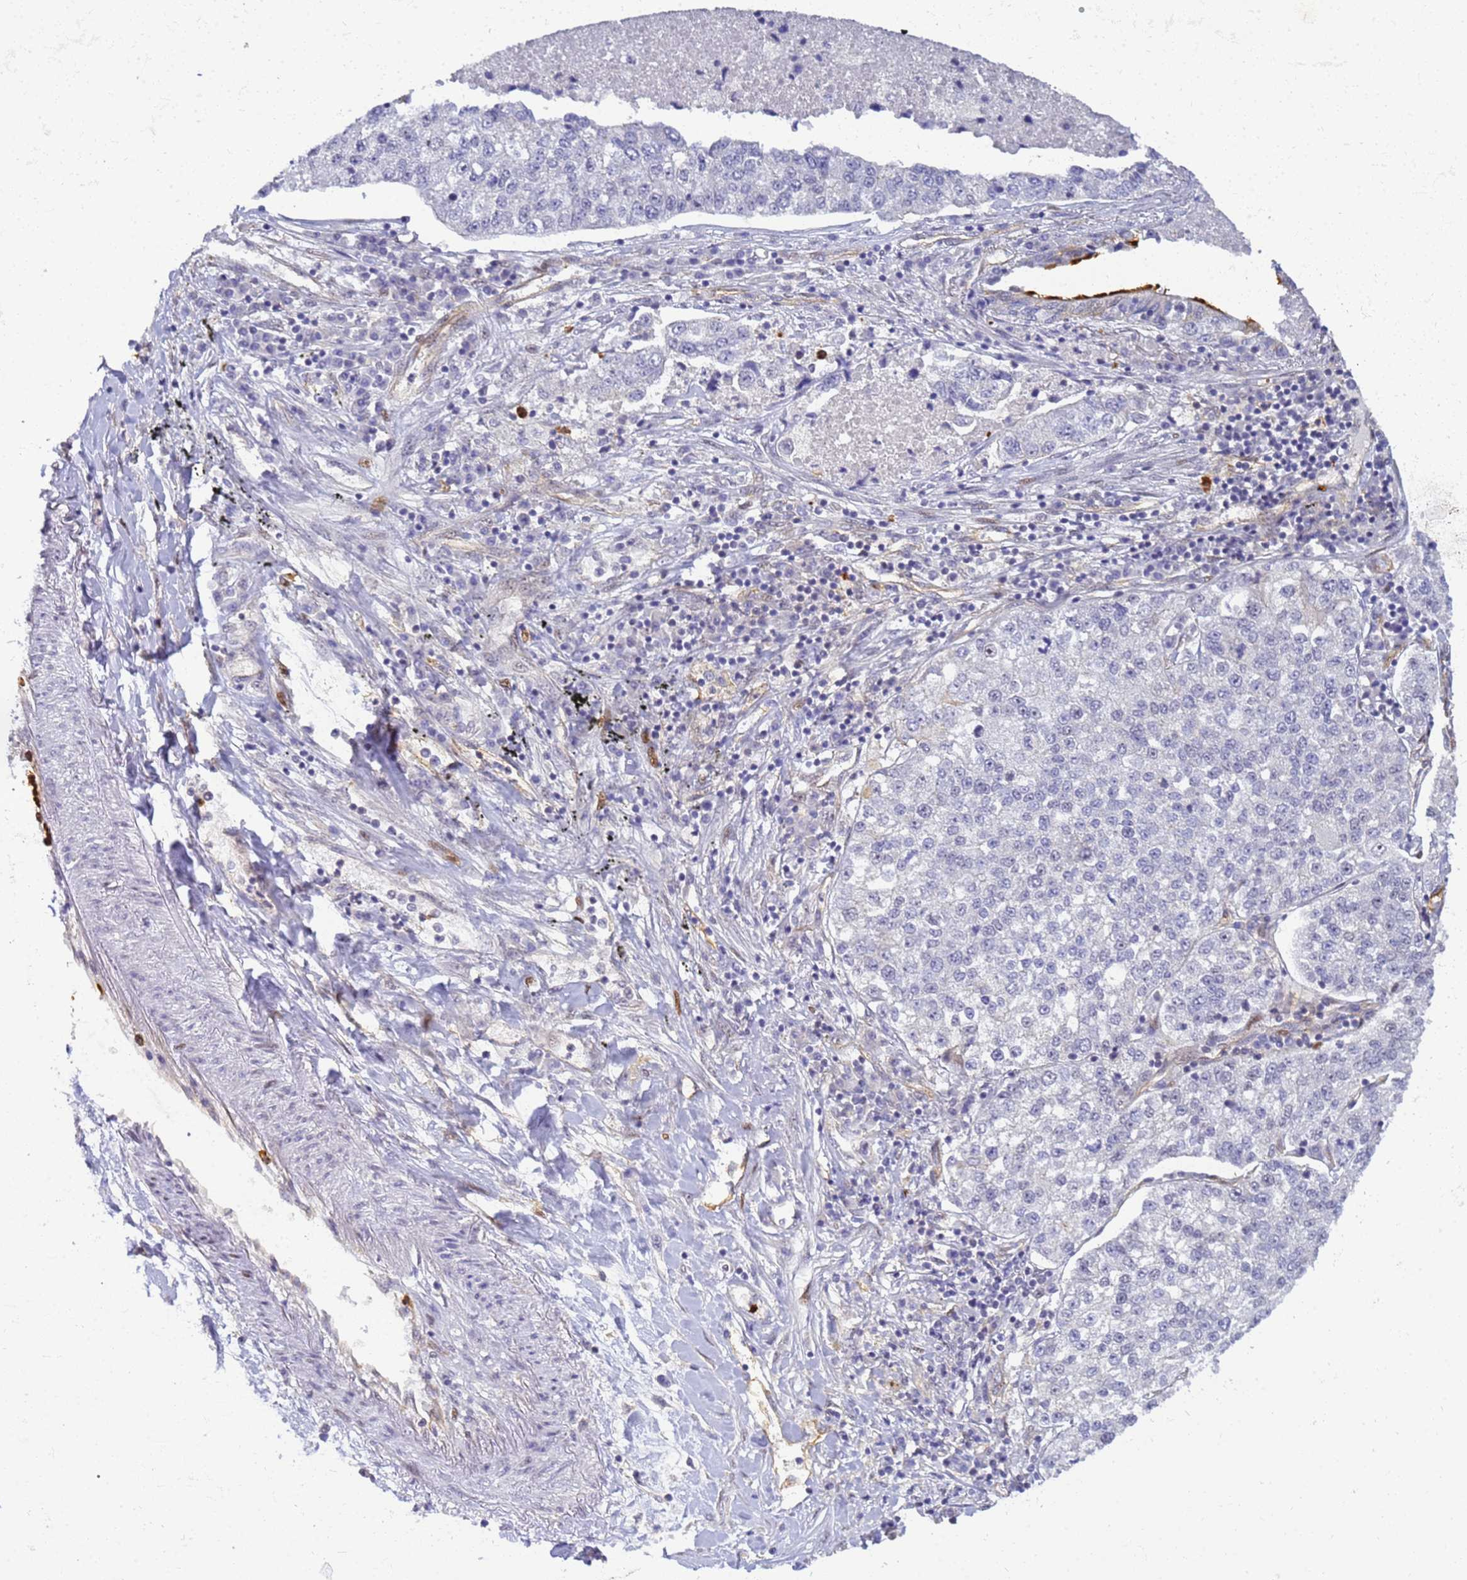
{"staining": {"intensity": "negative", "quantity": "none", "location": "none"}, "tissue": "lung cancer", "cell_type": "Tumor cells", "image_type": "cancer", "snomed": [{"axis": "morphology", "description": "Adenocarcinoma, NOS"}, {"axis": "topography", "description": "Lung"}], "caption": "High power microscopy histopathology image of an immunohistochemistry histopathology image of lung cancer (adenocarcinoma), revealing no significant positivity in tumor cells.", "gene": "GON4L", "patient": {"sex": "male", "age": 49}}